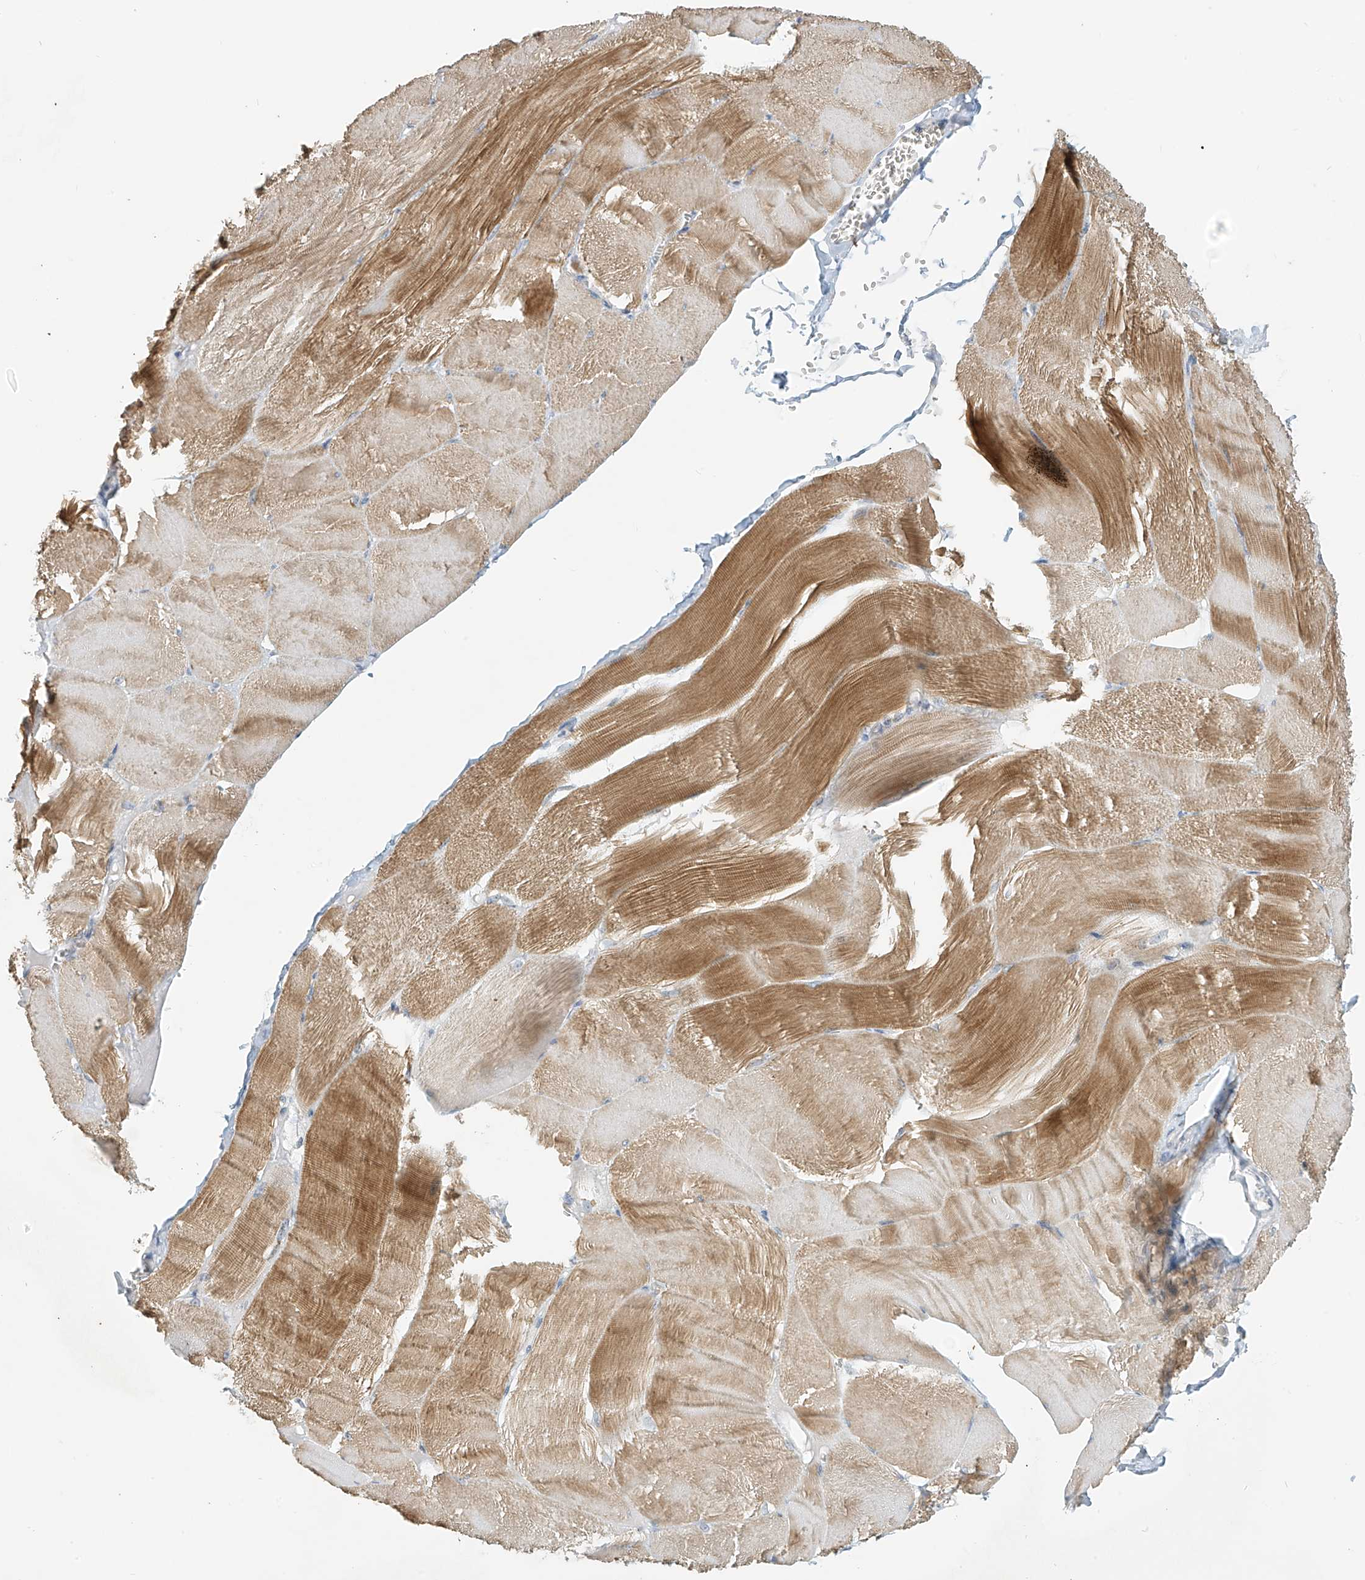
{"staining": {"intensity": "moderate", "quantity": ">75%", "location": "cytoplasmic/membranous"}, "tissue": "skeletal muscle", "cell_type": "Myocytes", "image_type": "normal", "snomed": [{"axis": "morphology", "description": "Normal tissue, NOS"}, {"axis": "morphology", "description": "Basal cell carcinoma"}, {"axis": "topography", "description": "Skeletal muscle"}], "caption": "Skeletal muscle stained for a protein shows moderate cytoplasmic/membranous positivity in myocytes. (Brightfield microscopy of DAB IHC at high magnification).", "gene": "C2orf42", "patient": {"sex": "female", "age": 64}}